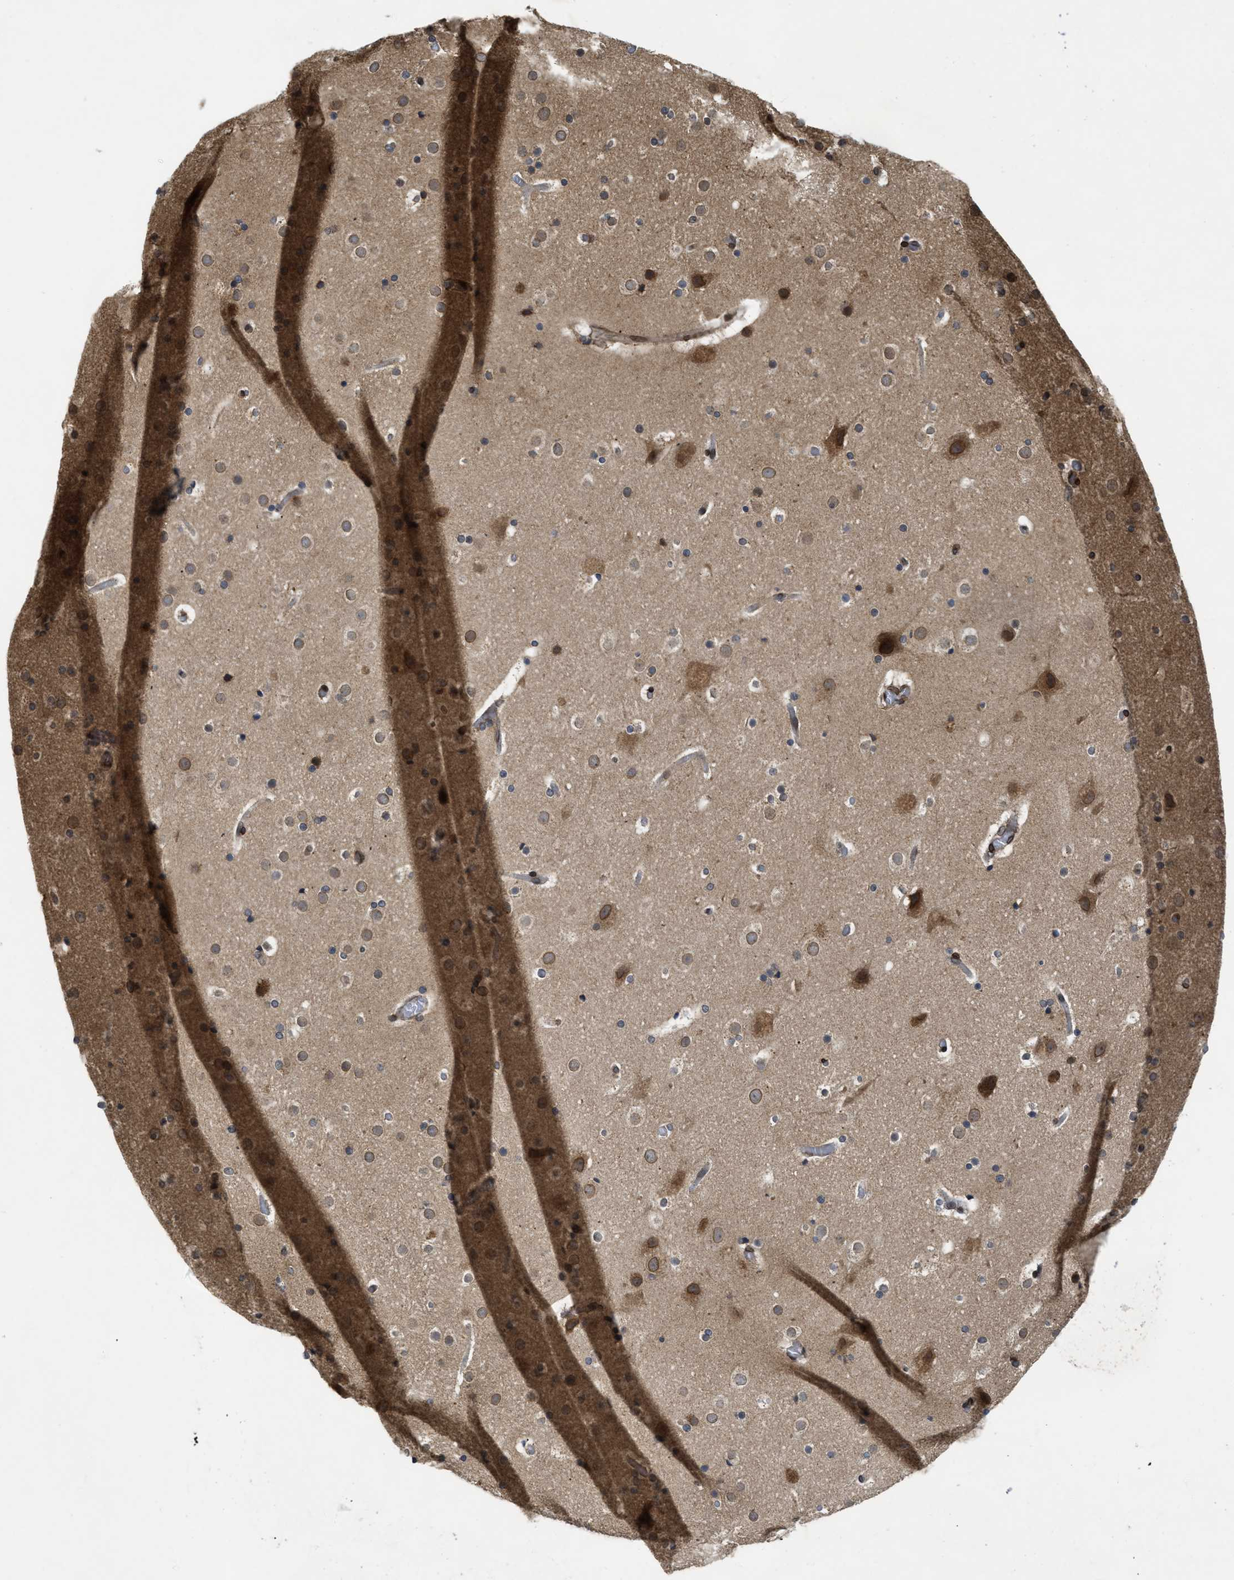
{"staining": {"intensity": "moderate", "quantity": ">75%", "location": "nuclear"}, "tissue": "cerebral cortex", "cell_type": "Endothelial cells", "image_type": "normal", "snomed": [{"axis": "morphology", "description": "Normal tissue, NOS"}, {"axis": "topography", "description": "Cerebral cortex"}], "caption": "Endothelial cells display medium levels of moderate nuclear positivity in about >75% of cells in normal cerebral cortex. Nuclei are stained in blue.", "gene": "EIF2AK3", "patient": {"sex": "male", "age": 57}}